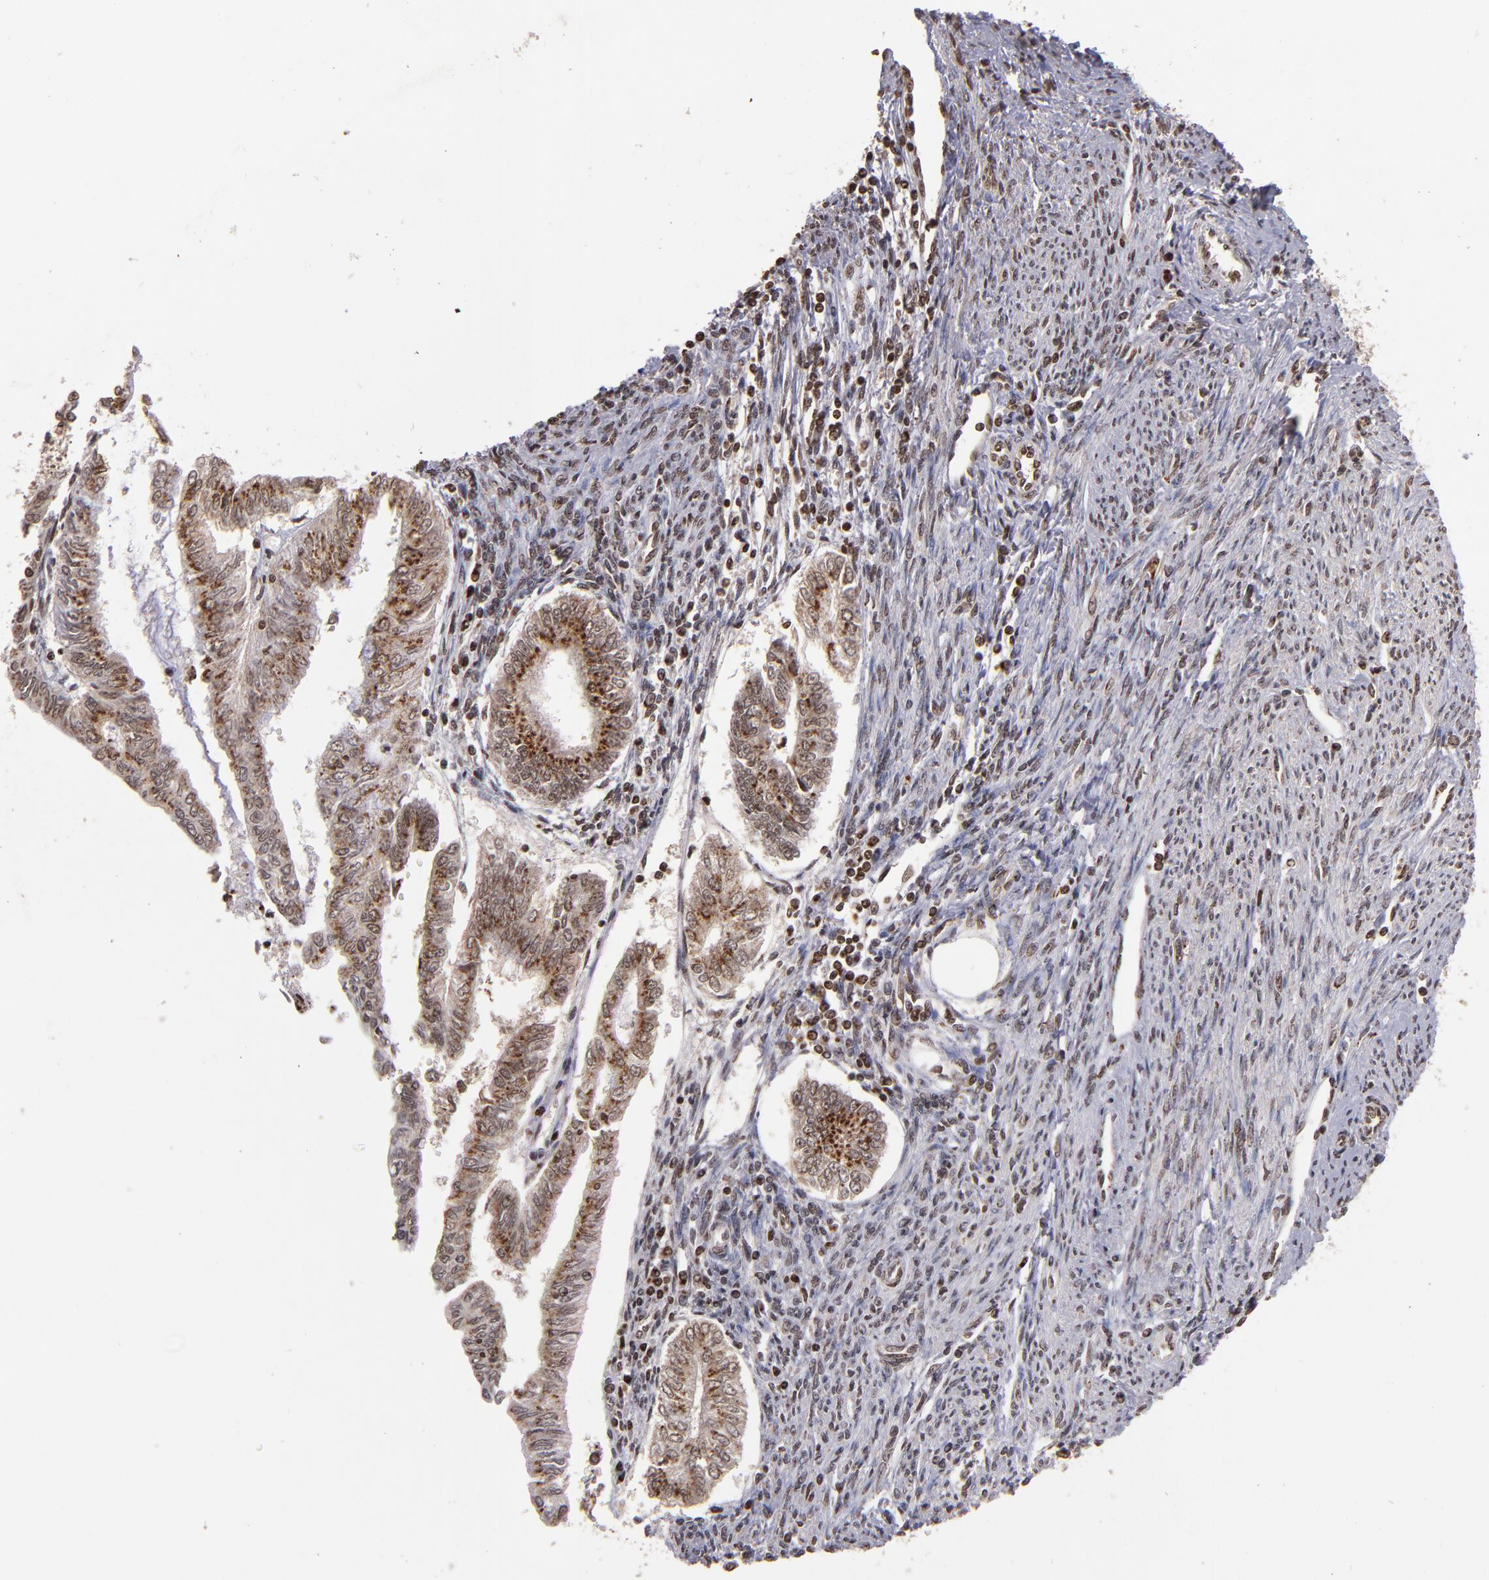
{"staining": {"intensity": "moderate", "quantity": ">75%", "location": "cytoplasmic/membranous,nuclear"}, "tissue": "endometrial cancer", "cell_type": "Tumor cells", "image_type": "cancer", "snomed": [{"axis": "morphology", "description": "Adenocarcinoma, NOS"}, {"axis": "topography", "description": "Endometrium"}], "caption": "A micrograph of adenocarcinoma (endometrial) stained for a protein displays moderate cytoplasmic/membranous and nuclear brown staining in tumor cells.", "gene": "CSDC2", "patient": {"sex": "female", "age": 66}}